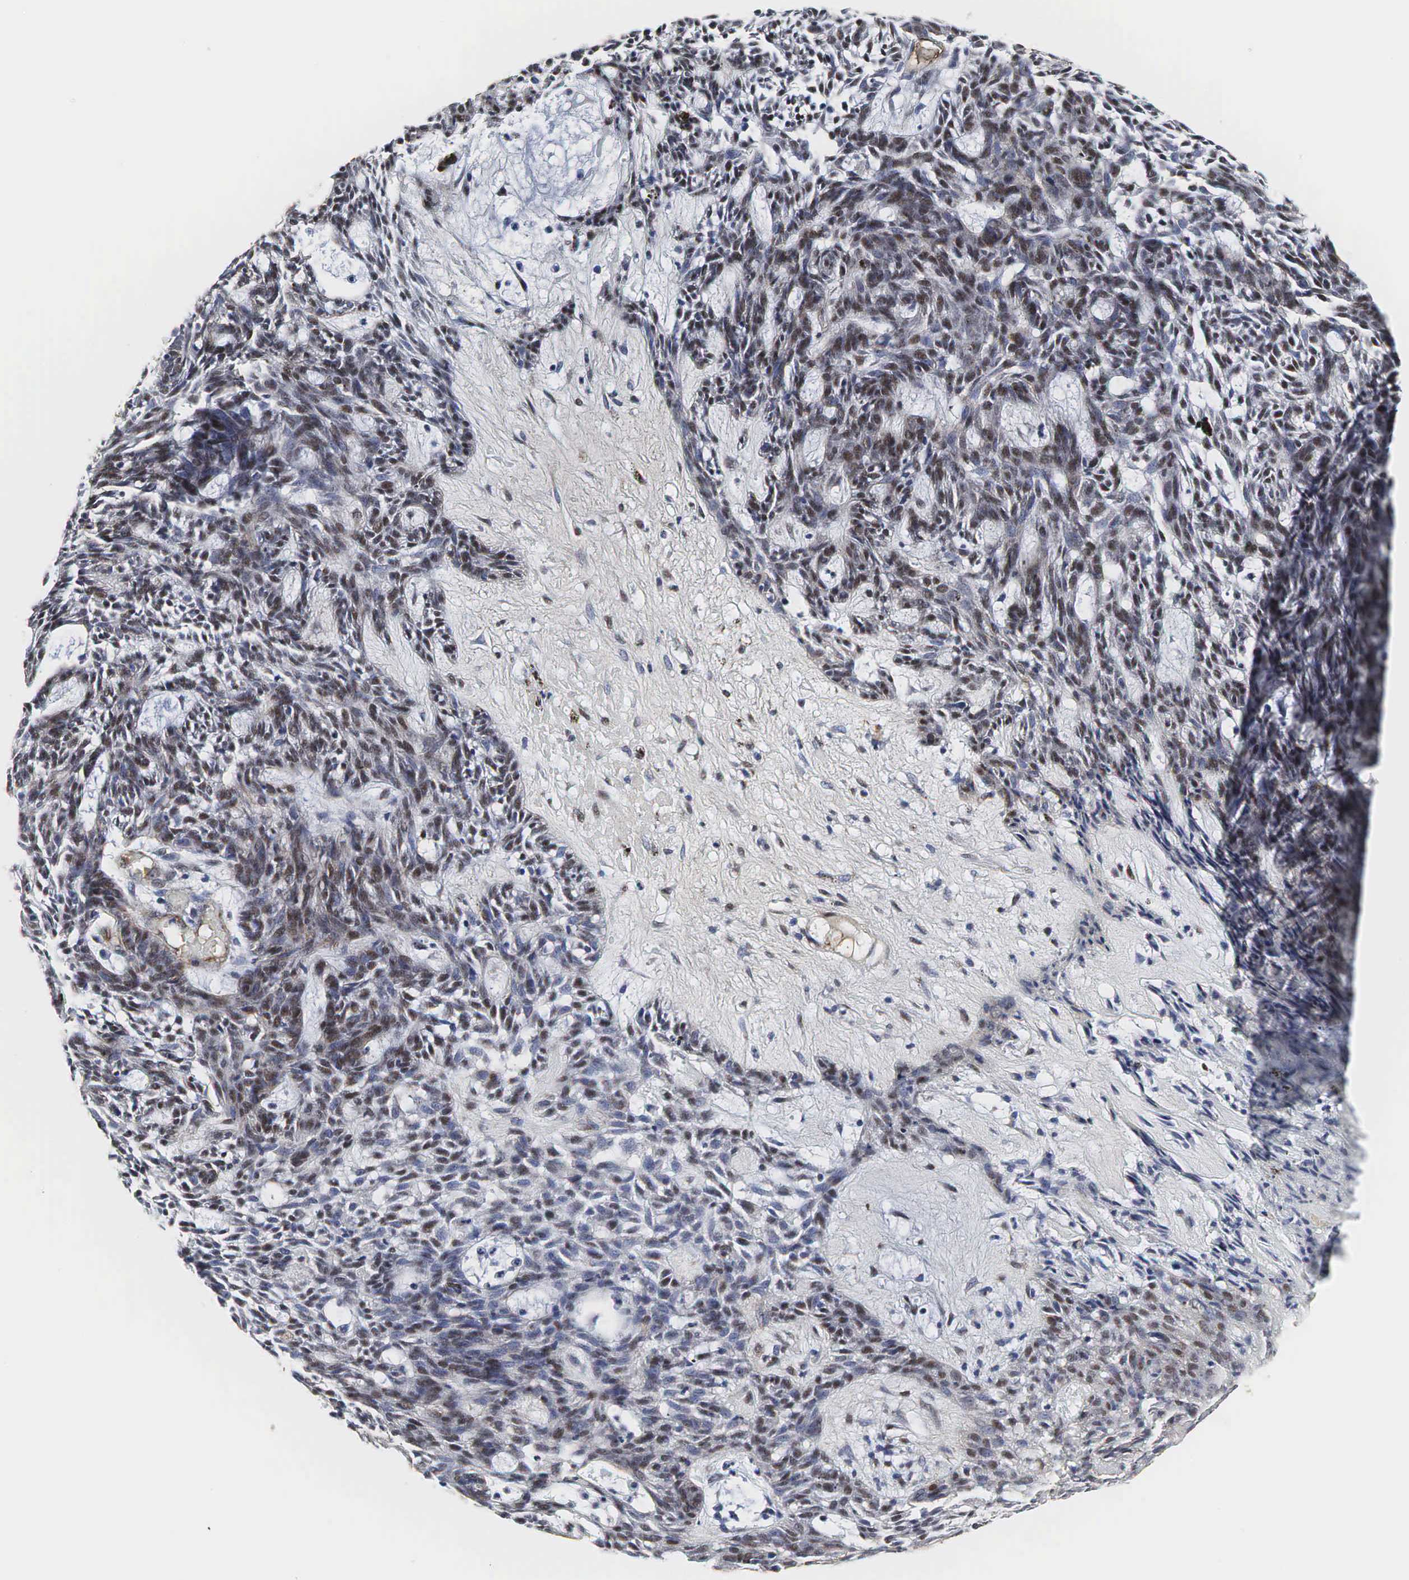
{"staining": {"intensity": "moderate", "quantity": "25%-75%", "location": "cytoplasmic/membranous,nuclear"}, "tissue": "skin cancer", "cell_type": "Tumor cells", "image_type": "cancer", "snomed": [{"axis": "morphology", "description": "Basal cell carcinoma"}, {"axis": "topography", "description": "Skin"}], "caption": "The histopathology image exhibits staining of basal cell carcinoma (skin), revealing moderate cytoplasmic/membranous and nuclear protein positivity (brown color) within tumor cells.", "gene": "SPIN1", "patient": {"sex": "male", "age": 58}}